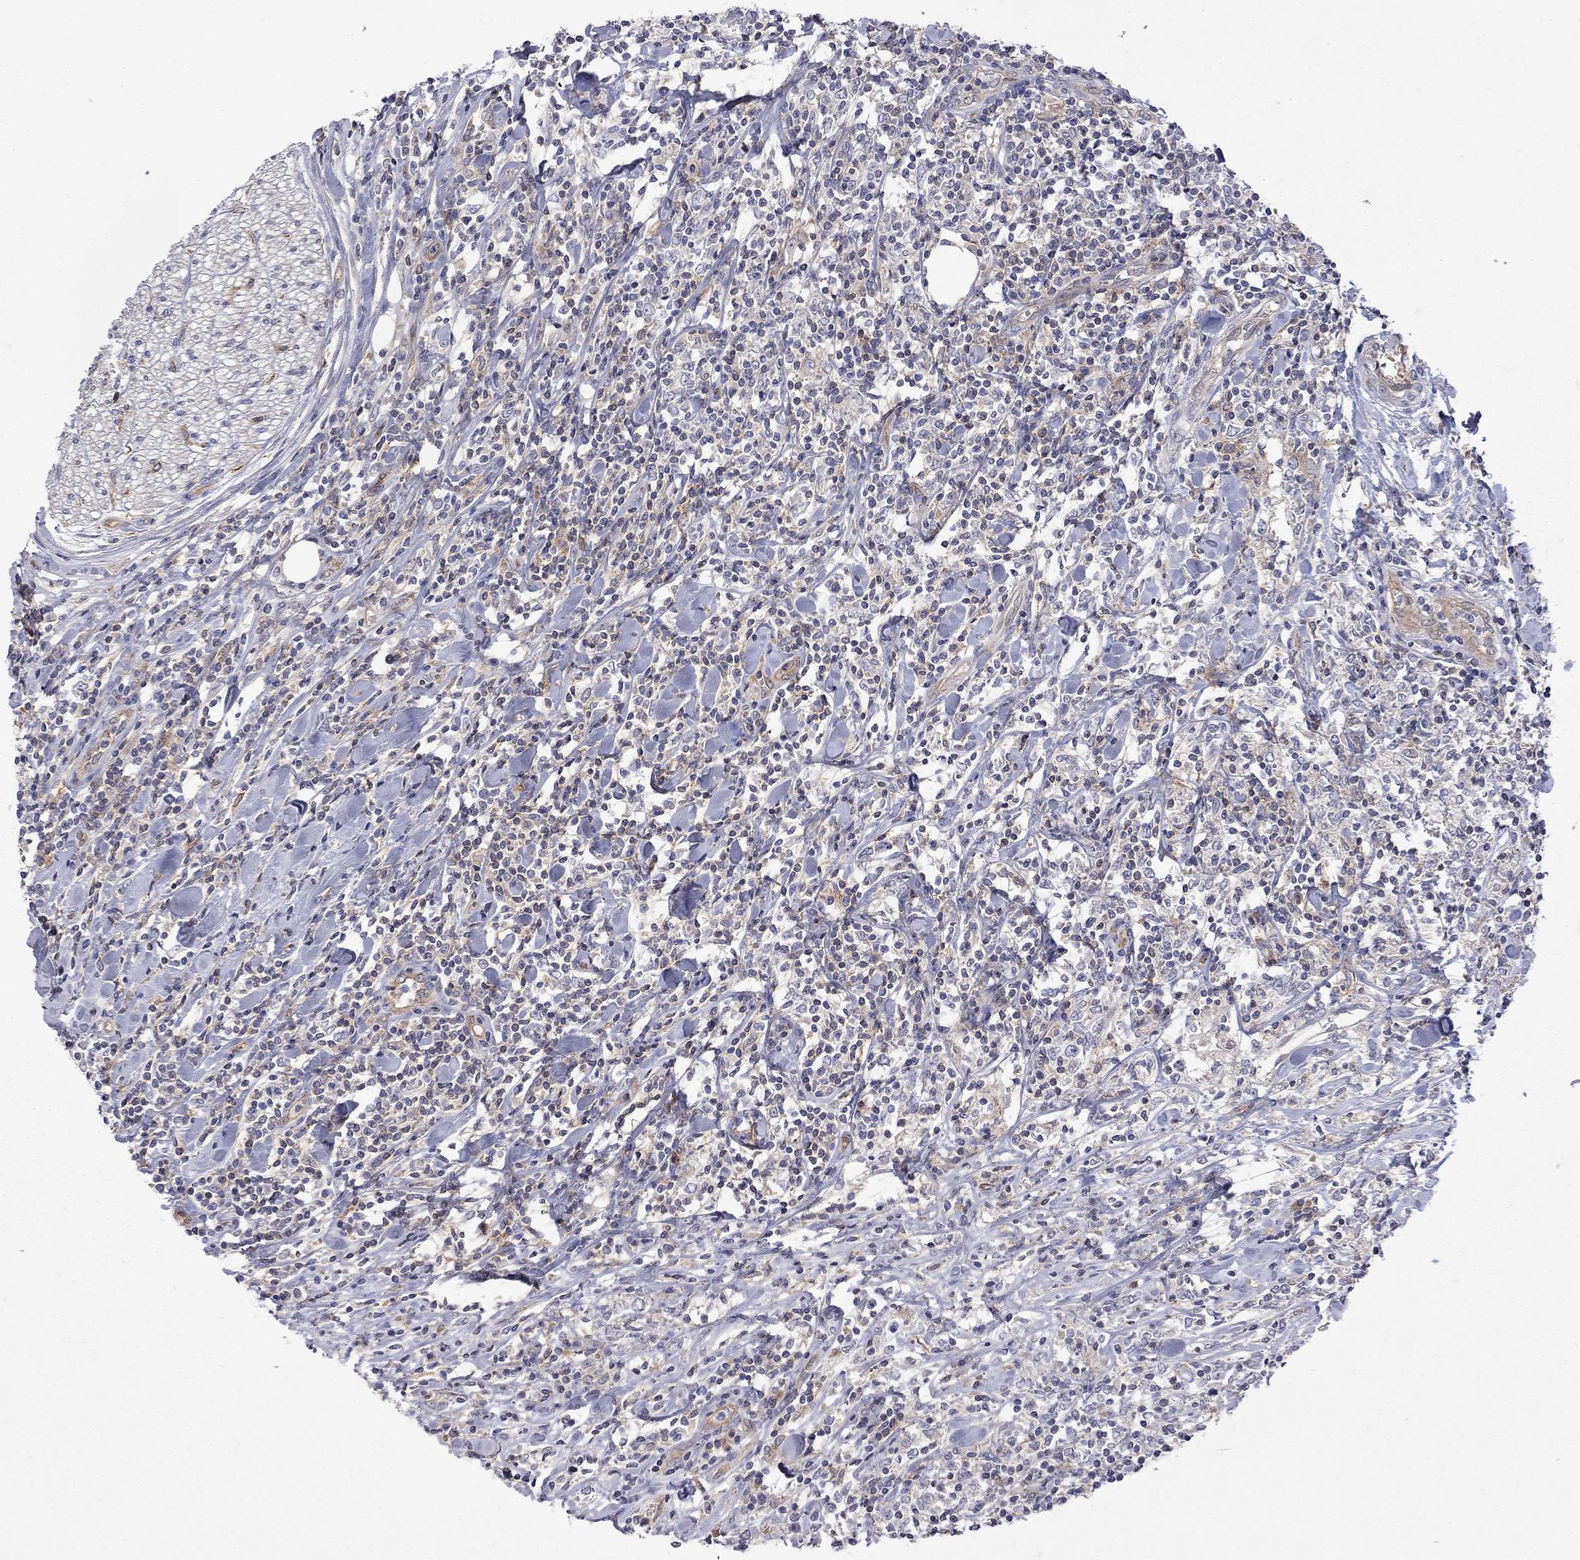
{"staining": {"intensity": "negative", "quantity": "none", "location": "none"}, "tissue": "lymphoma", "cell_type": "Tumor cells", "image_type": "cancer", "snomed": [{"axis": "morphology", "description": "Malignant lymphoma, non-Hodgkin's type, High grade"}, {"axis": "topography", "description": "Lymph node"}], "caption": "Tumor cells show no significant staining in high-grade malignant lymphoma, non-Hodgkin's type.", "gene": "ABI3", "patient": {"sex": "female", "age": 84}}